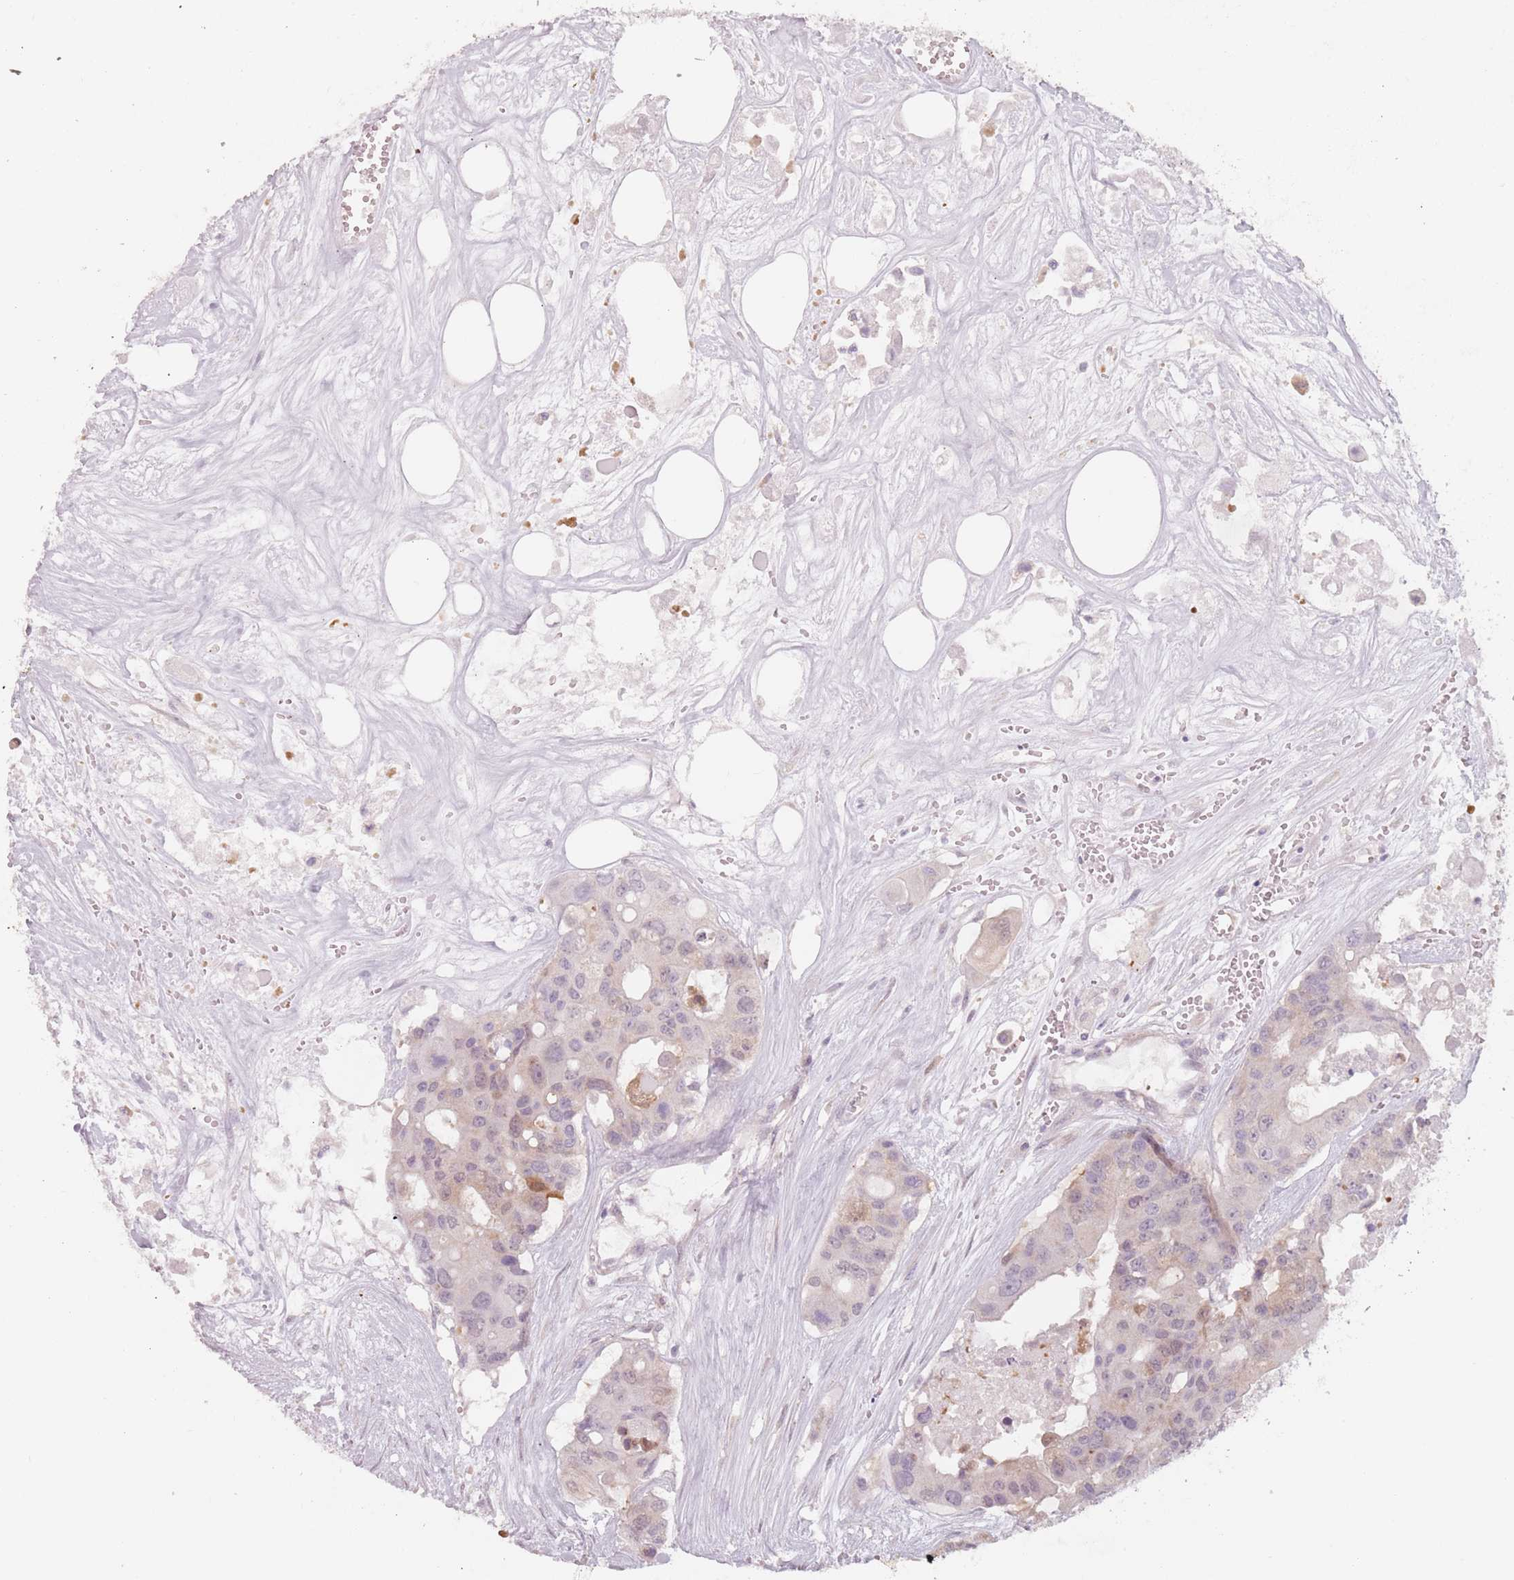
{"staining": {"intensity": "weak", "quantity": "<25%", "location": "nuclear"}, "tissue": "colorectal cancer", "cell_type": "Tumor cells", "image_type": "cancer", "snomed": [{"axis": "morphology", "description": "Adenocarcinoma, NOS"}, {"axis": "topography", "description": "Colon"}], "caption": "This is a histopathology image of IHC staining of colorectal adenocarcinoma, which shows no positivity in tumor cells. Brightfield microscopy of IHC stained with DAB (brown) and hematoxylin (blue), captured at high magnification.", "gene": "NAXE", "patient": {"sex": "male", "age": 77}}